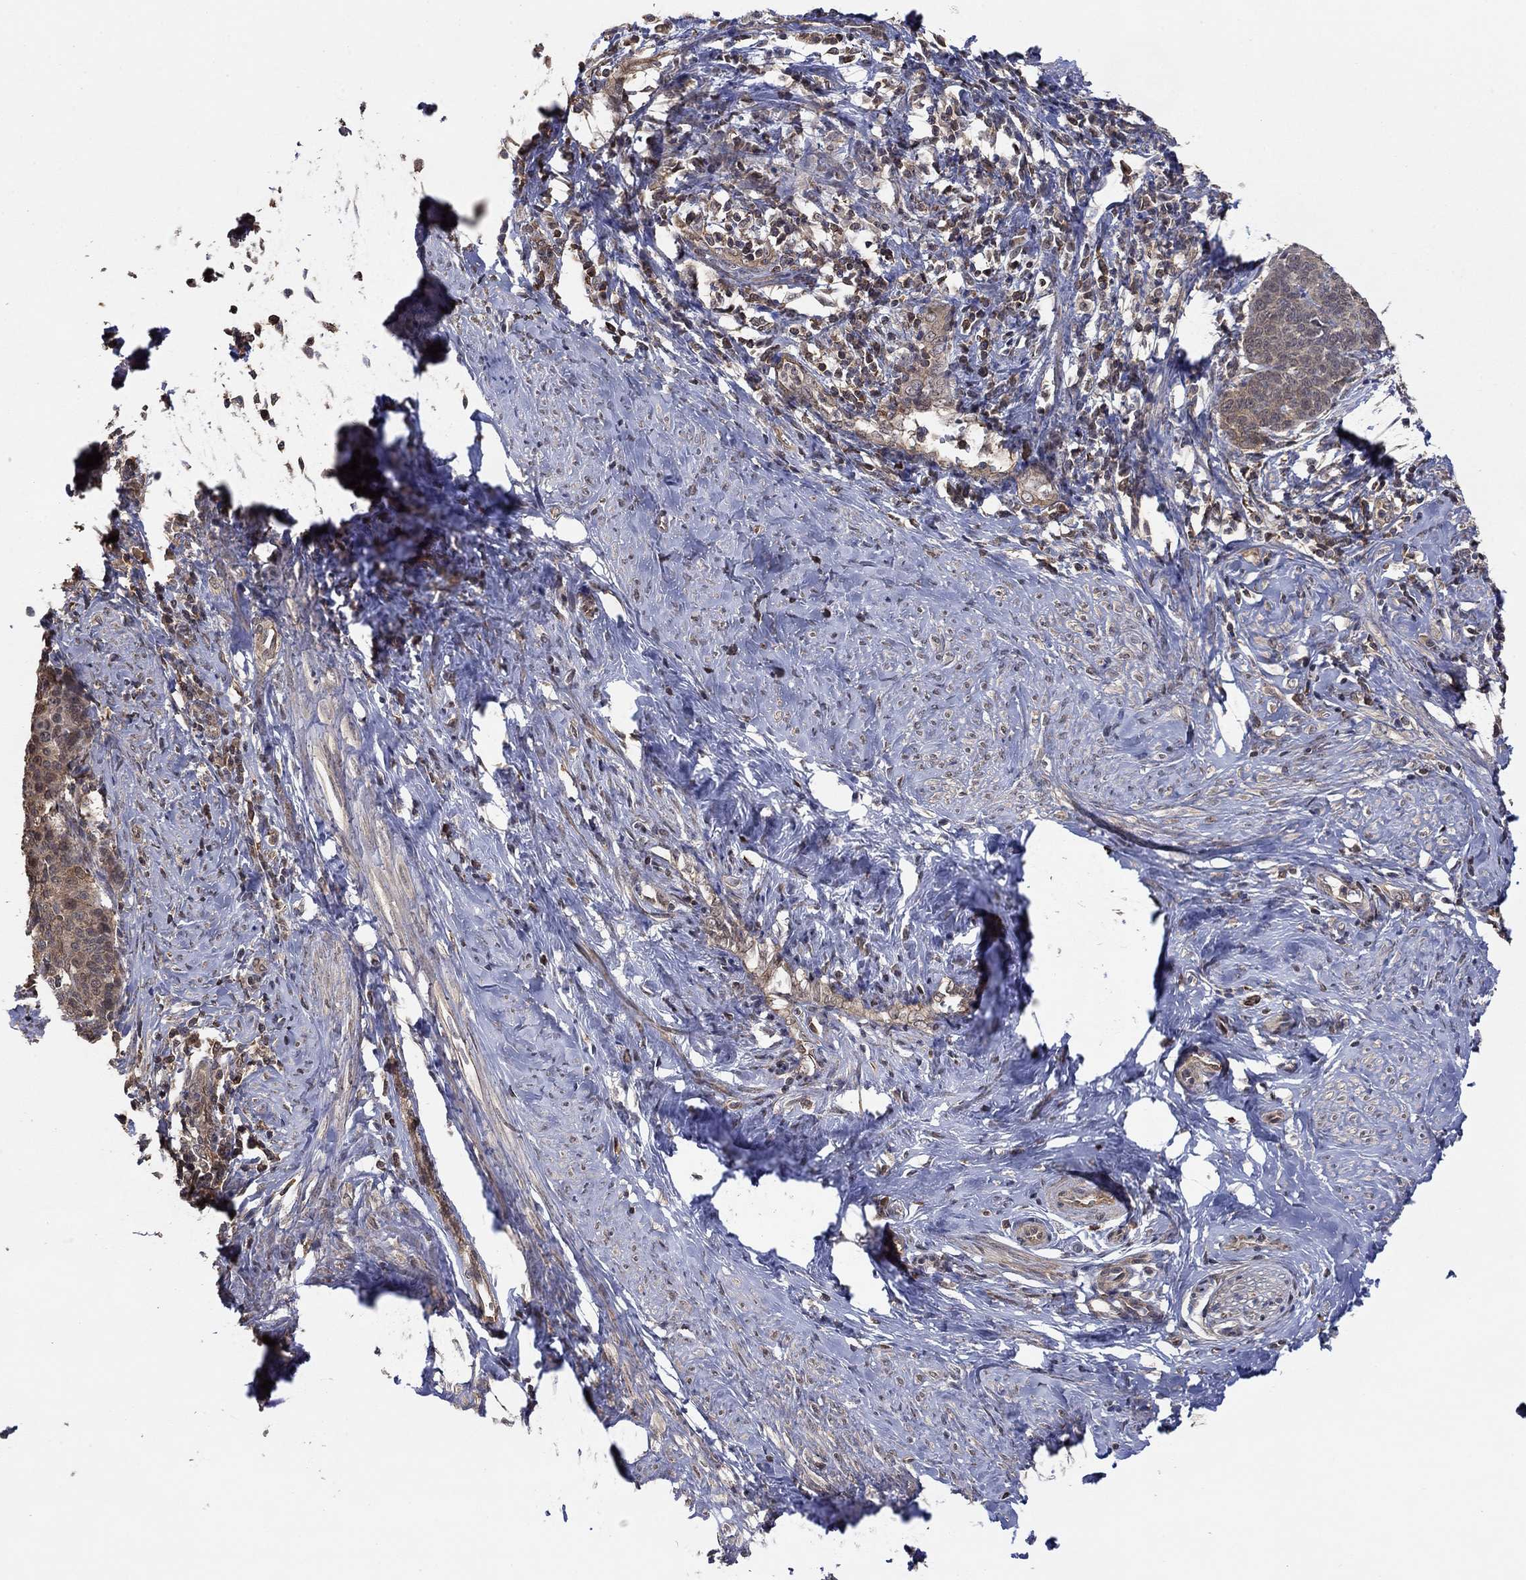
{"staining": {"intensity": "weak", "quantity": "25%-75%", "location": "cytoplasmic/membranous"}, "tissue": "cervical cancer", "cell_type": "Tumor cells", "image_type": "cancer", "snomed": [{"axis": "morphology", "description": "Normal tissue, NOS"}, {"axis": "morphology", "description": "Squamous cell carcinoma, NOS"}, {"axis": "topography", "description": "Cervix"}], "caption": "Protein expression analysis of cervical cancer (squamous cell carcinoma) exhibits weak cytoplasmic/membranous expression in about 25%-75% of tumor cells. (brown staining indicates protein expression, while blue staining denotes nuclei).", "gene": "RNF114", "patient": {"sex": "female", "age": 39}}